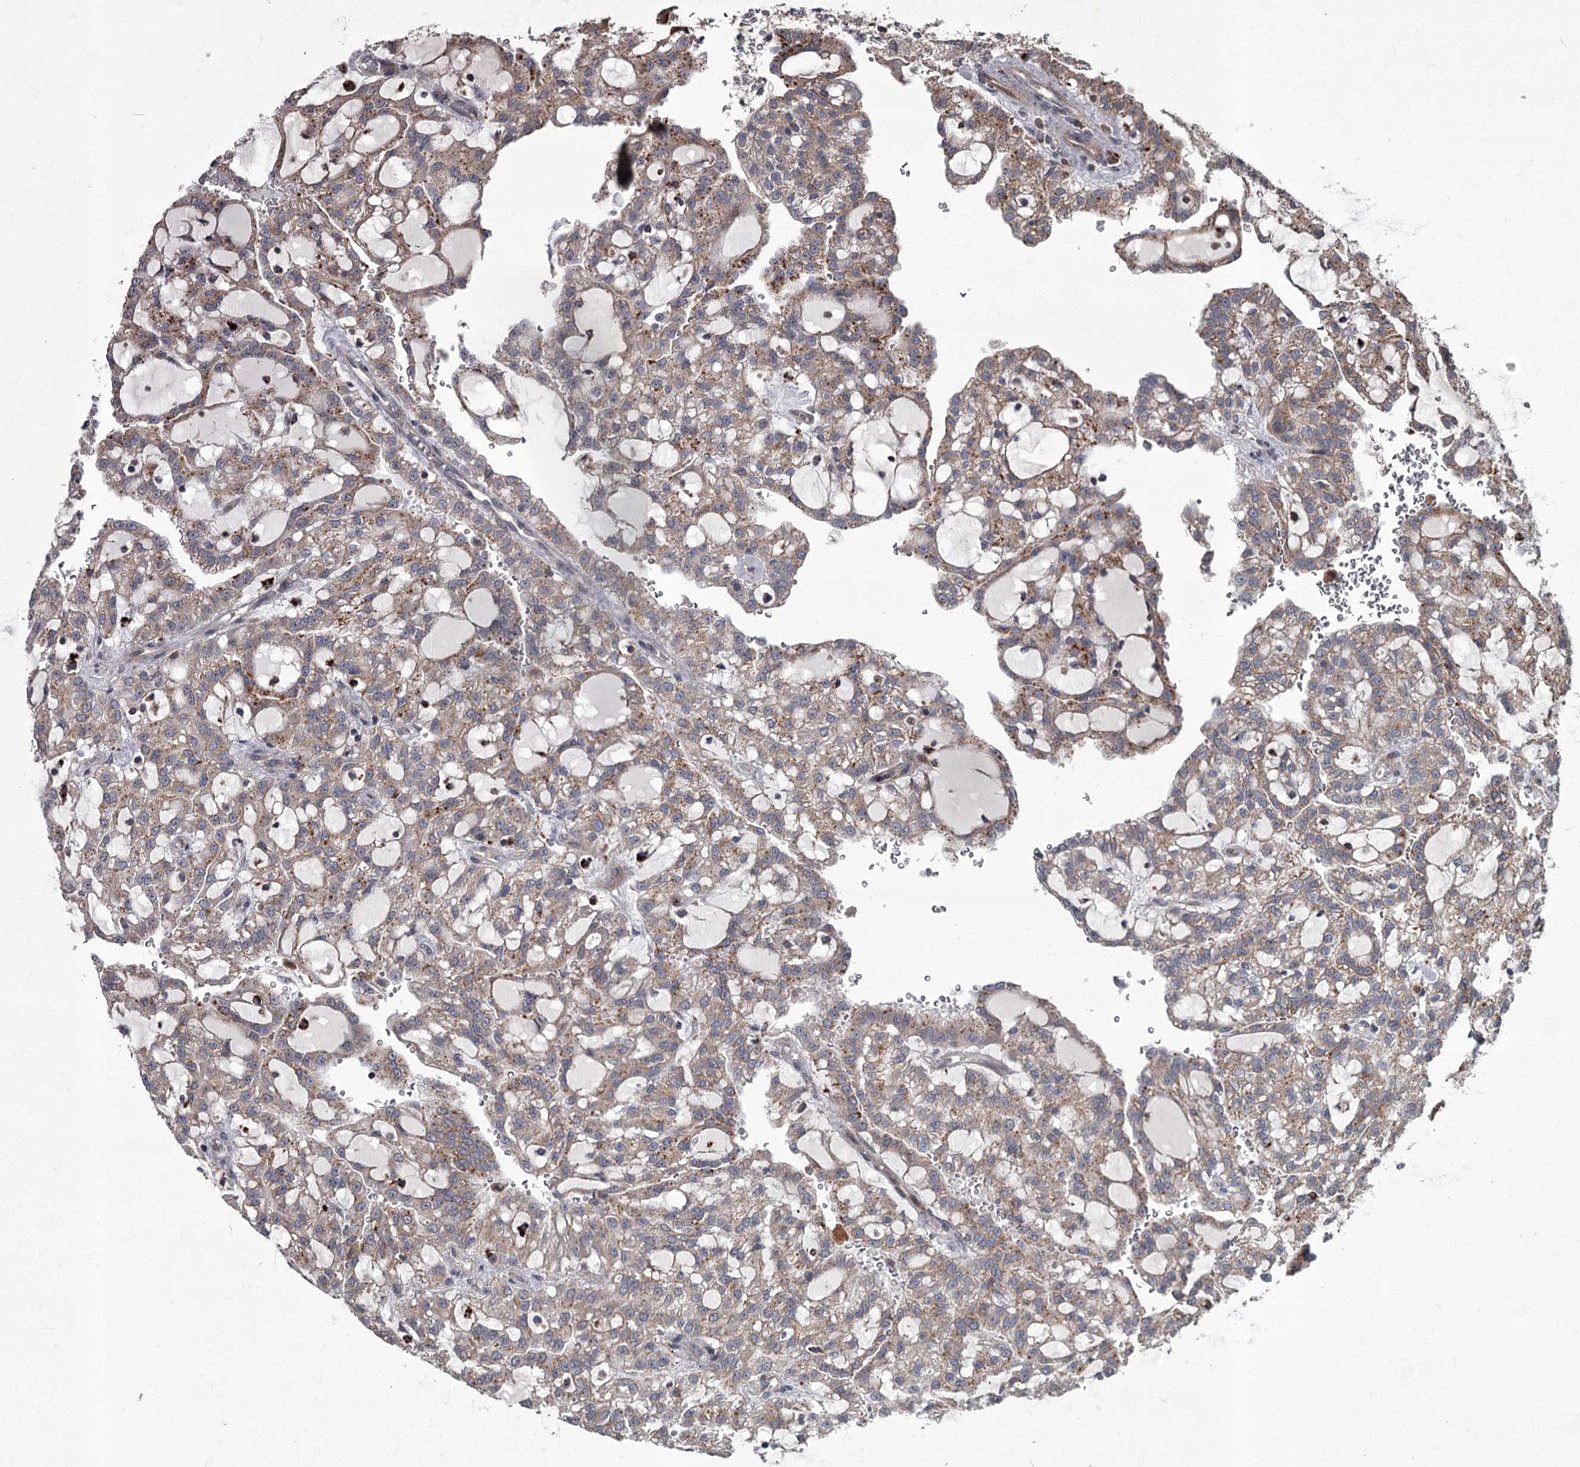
{"staining": {"intensity": "weak", "quantity": "25%-75%", "location": "cytoplasmic/membranous"}, "tissue": "renal cancer", "cell_type": "Tumor cells", "image_type": "cancer", "snomed": [{"axis": "morphology", "description": "Adenocarcinoma, NOS"}, {"axis": "topography", "description": "Kidney"}], "caption": "Adenocarcinoma (renal) stained with a brown dye shows weak cytoplasmic/membranous positive positivity in approximately 25%-75% of tumor cells.", "gene": "UNC93B1", "patient": {"sex": "male", "age": 63}}